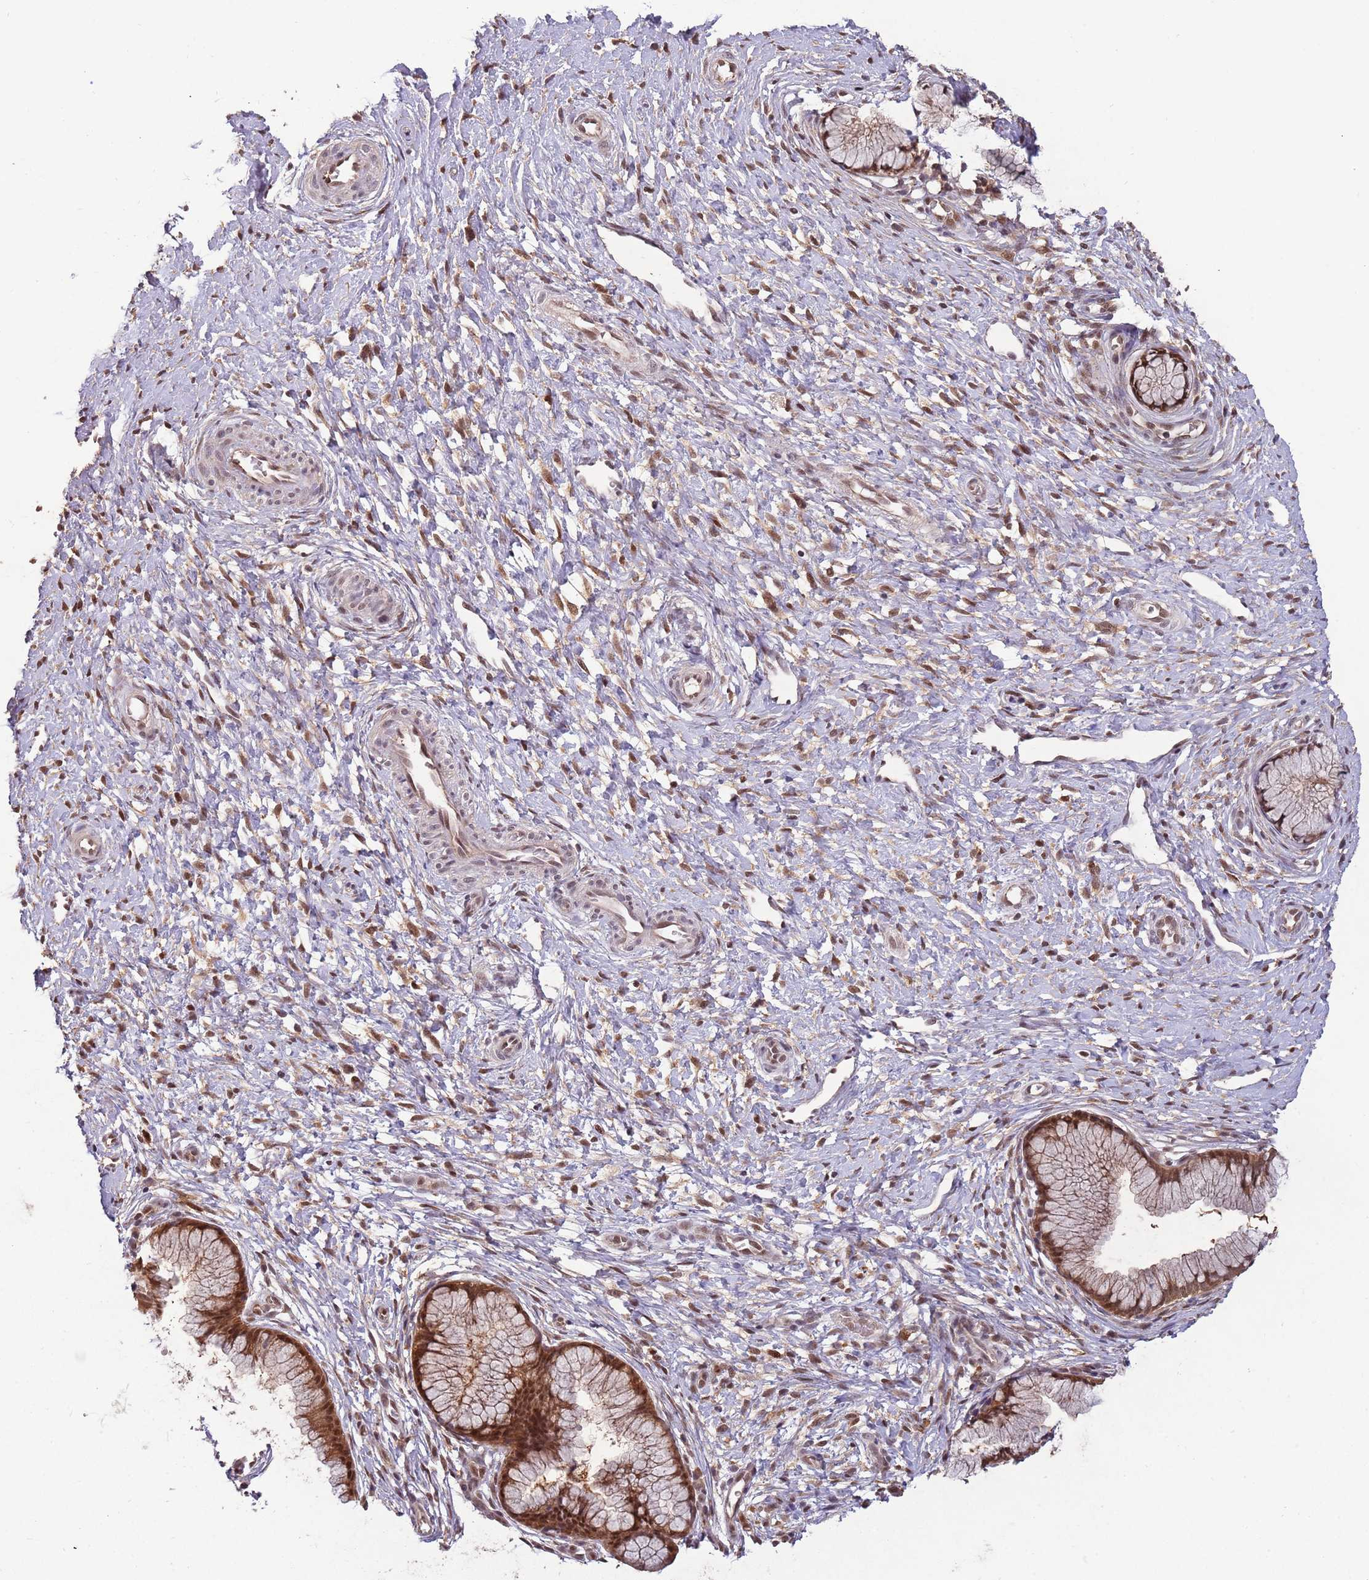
{"staining": {"intensity": "moderate", "quantity": ">75%", "location": "cytoplasmic/membranous,nuclear"}, "tissue": "cervix", "cell_type": "Glandular cells", "image_type": "normal", "snomed": [{"axis": "morphology", "description": "Normal tissue, NOS"}, {"axis": "topography", "description": "Cervix"}], "caption": "Immunohistochemistry photomicrograph of normal cervix: cervix stained using IHC exhibits medium levels of moderate protein expression localized specifically in the cytoplasmic/membranous,nuclear of glandular cells, appearing as a cytoplasmic/membranous,nuclear brown color.", "gene": "ZNF639", "patient": {"sex": "female", "age": 36}}